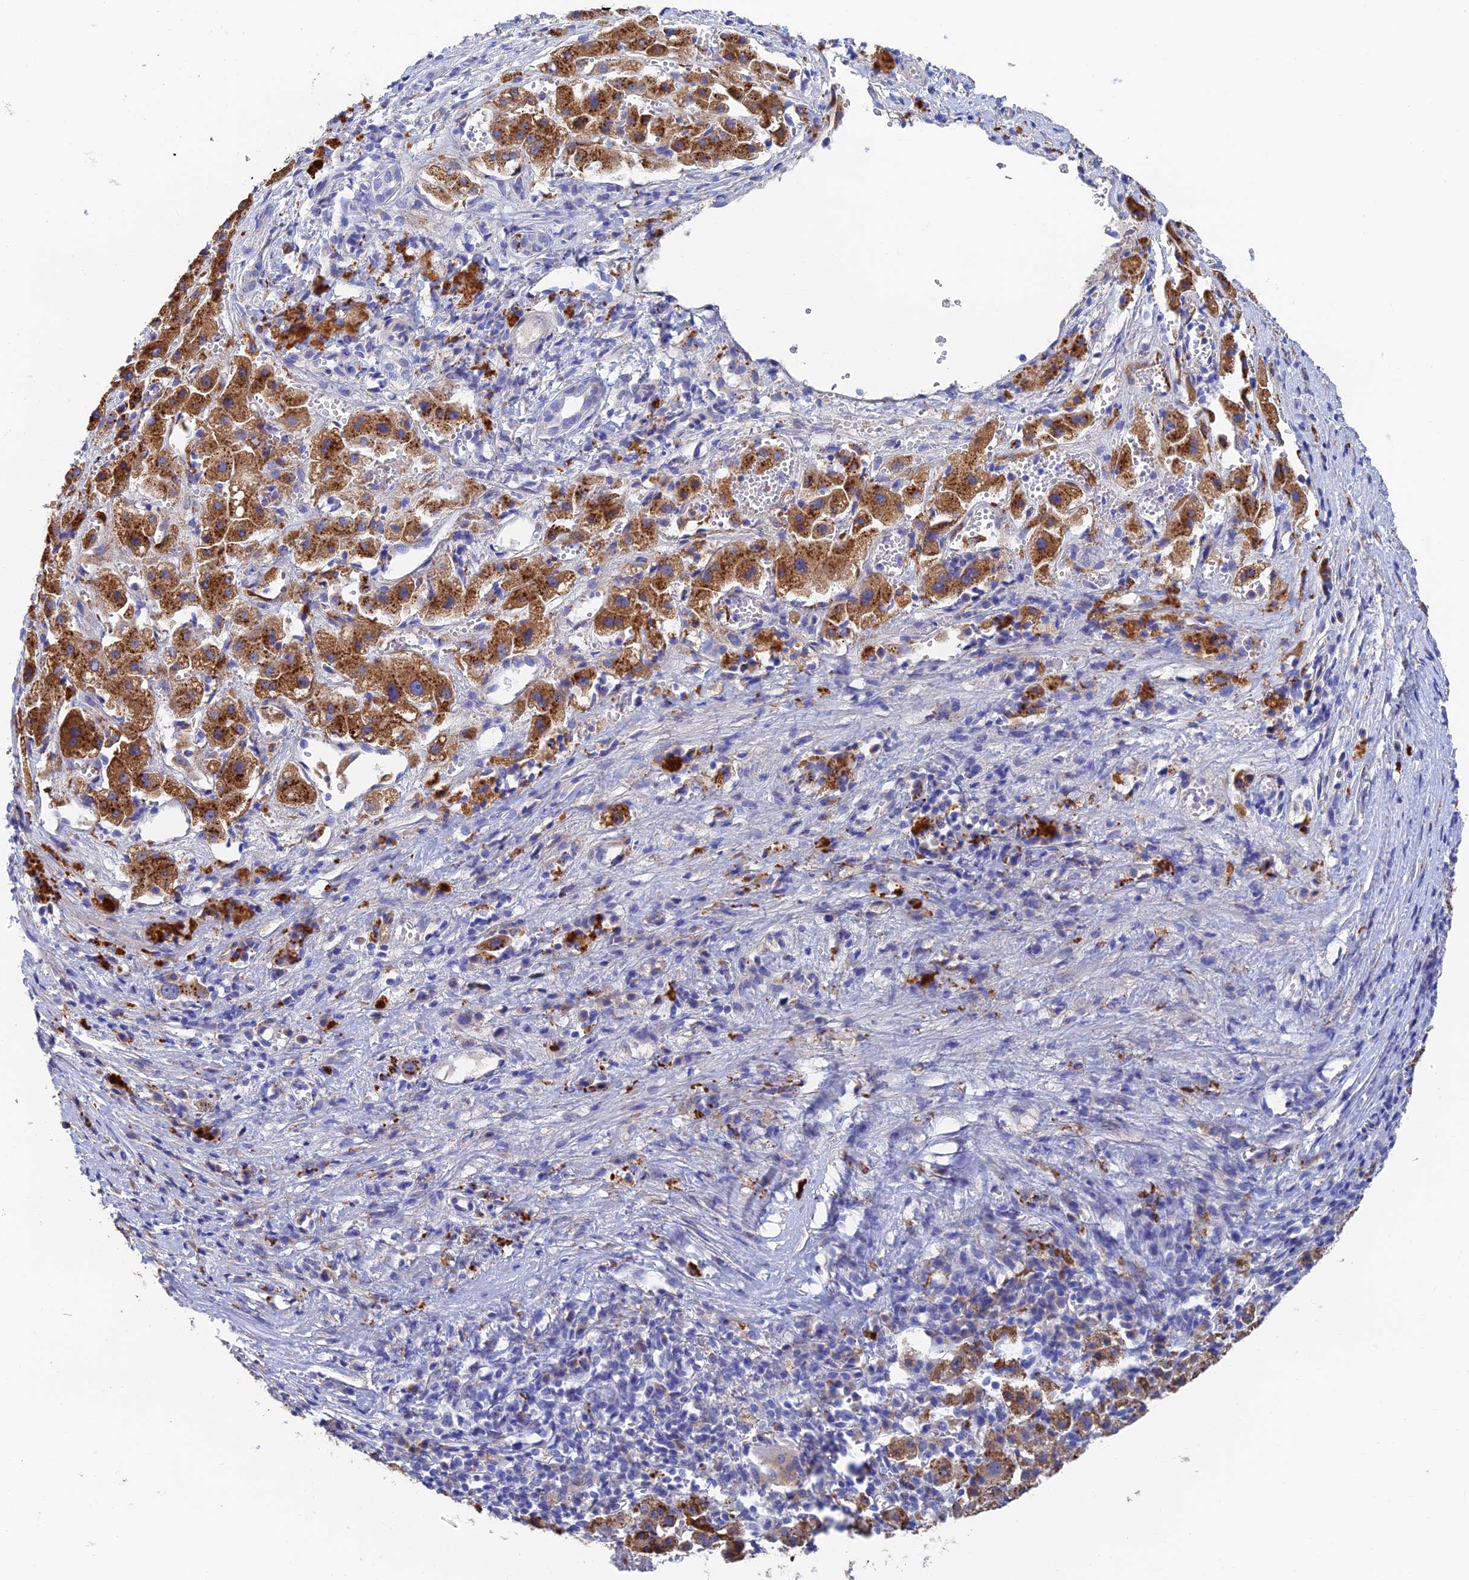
{"staining": {"intensity": "moderate", "quantity": ">75%", "location": "cytoplasmic/membranous"}, "tissue": "liver cancer", "cell_type": "Tumor cells", "image_type": "cancer", "snomed": [{"axis": "morphology", "description": "Carcinoma, Hepatocellular, NOS"}, {"axis": "topography", "description": "Liver"}], "caption": "Tumor cells exhibit medium levels of moderate cytoplasmic/membranous staining in approximately >75% of cells in hepatocellular carcinoma (liver).", "gene": "RPGRIP1L", "patient": {"sex": "female", "age": 58}}